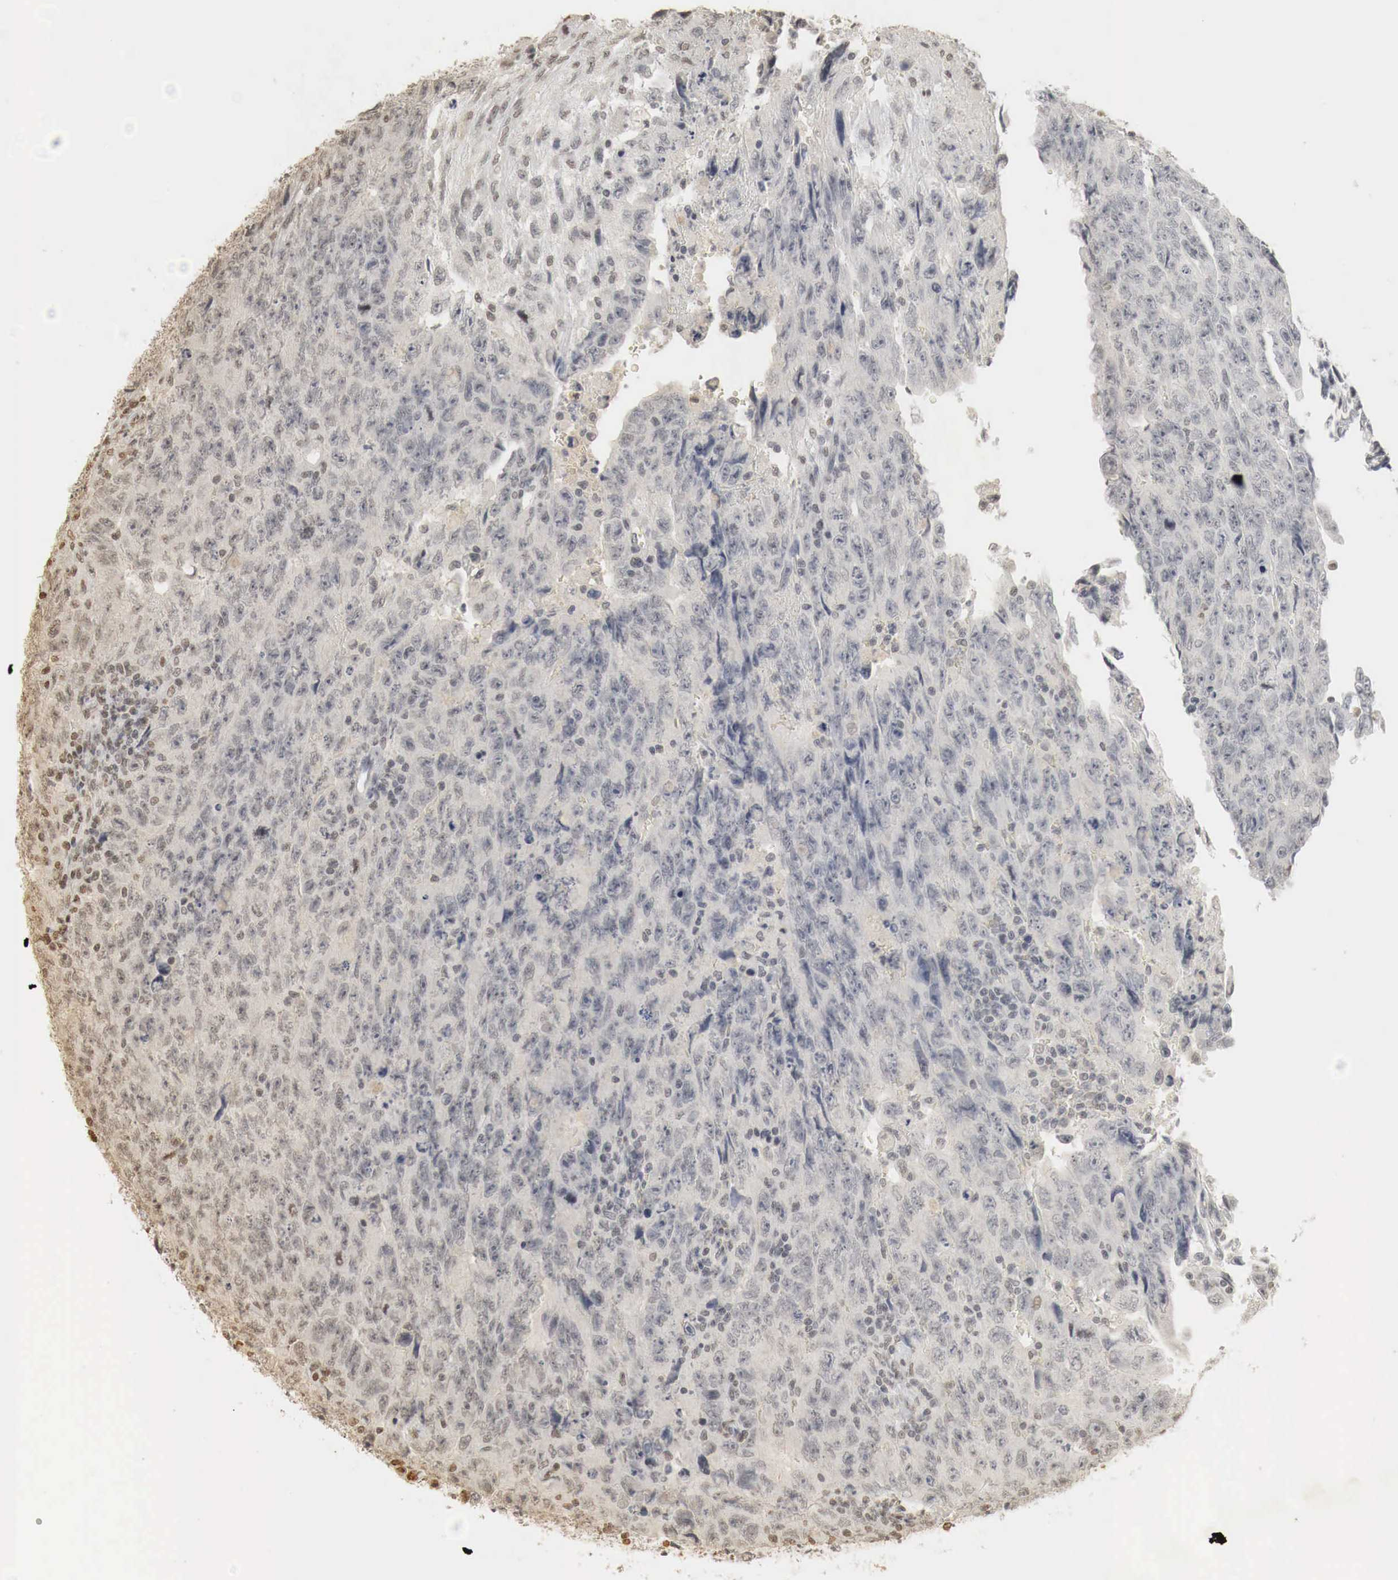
{"staining": {"intensity": "weak", "quantity": "<25%", "location": "nuclear"}, "tissue": "testis cancer", "cell_type": "Tumor cells", "image_type": "cancer", "snomed": [{"axis": "morphology", "description": "Carcinoma, Embryonal, NOS"}, {"axis": "topography", "description": "Testis"}], "caption": "Immunohistochemistry of testis cancer reveals no expression in tumor cells.", "gene": "ERBB4", "patient": {"sex": "male", "age": 28}}